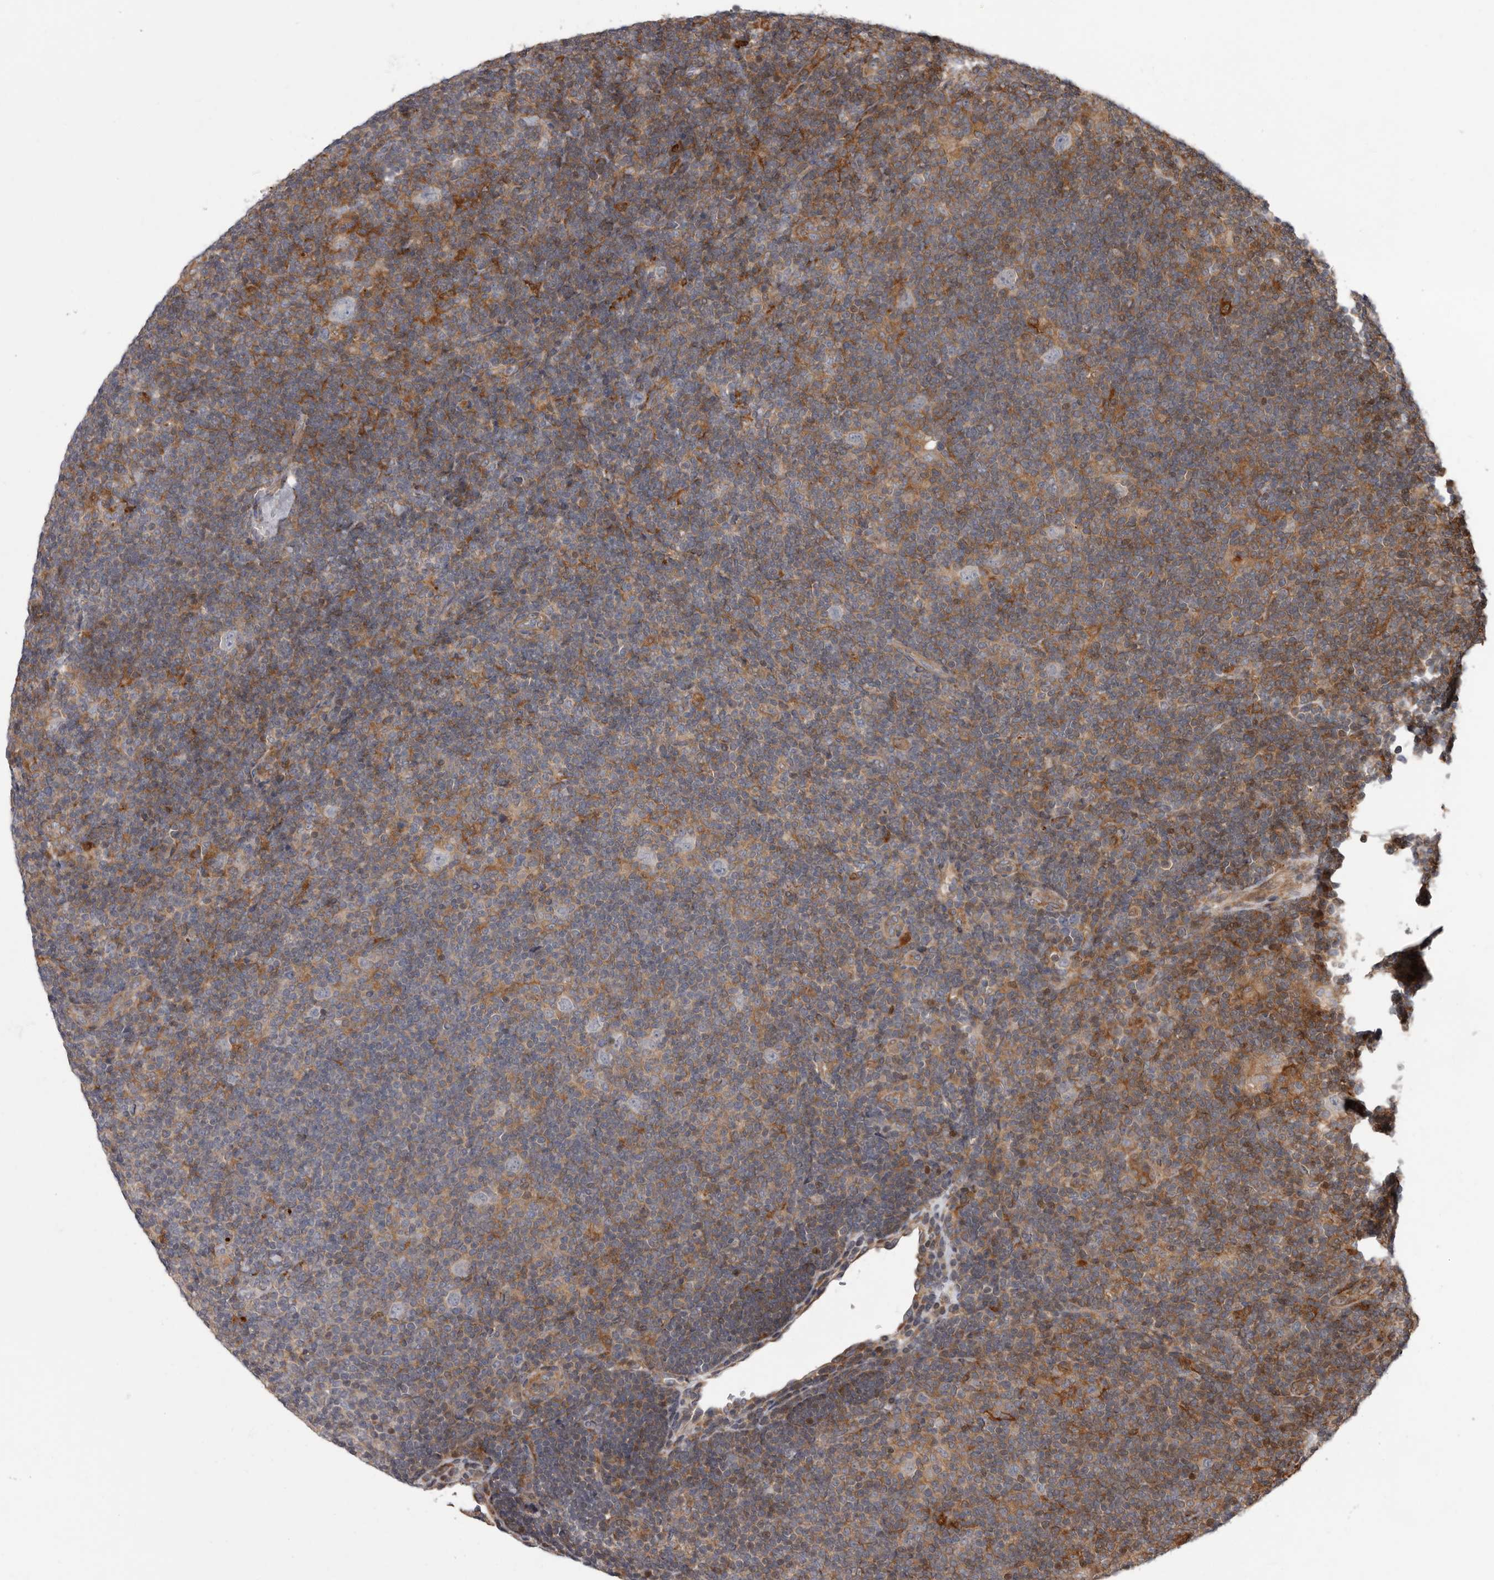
{"staining": {"intensity": "negative", "quantity": "none", "location": "none"}, "tissue": "lymphoma", "cell_type": "Tumor cells", "image_type": "cancer", "snomed": [{"axis": "morphology", "description": "Hodgkin's disease, NOS"}, {"axis": "topography", "description": "Lymph node"}], "caption": "Protein analysis of Hodgkin's disease demonstrates no significant positivity in tumor cells.", "gene": "FGFR4", "patient": {"sex": "female", "age": 57}}